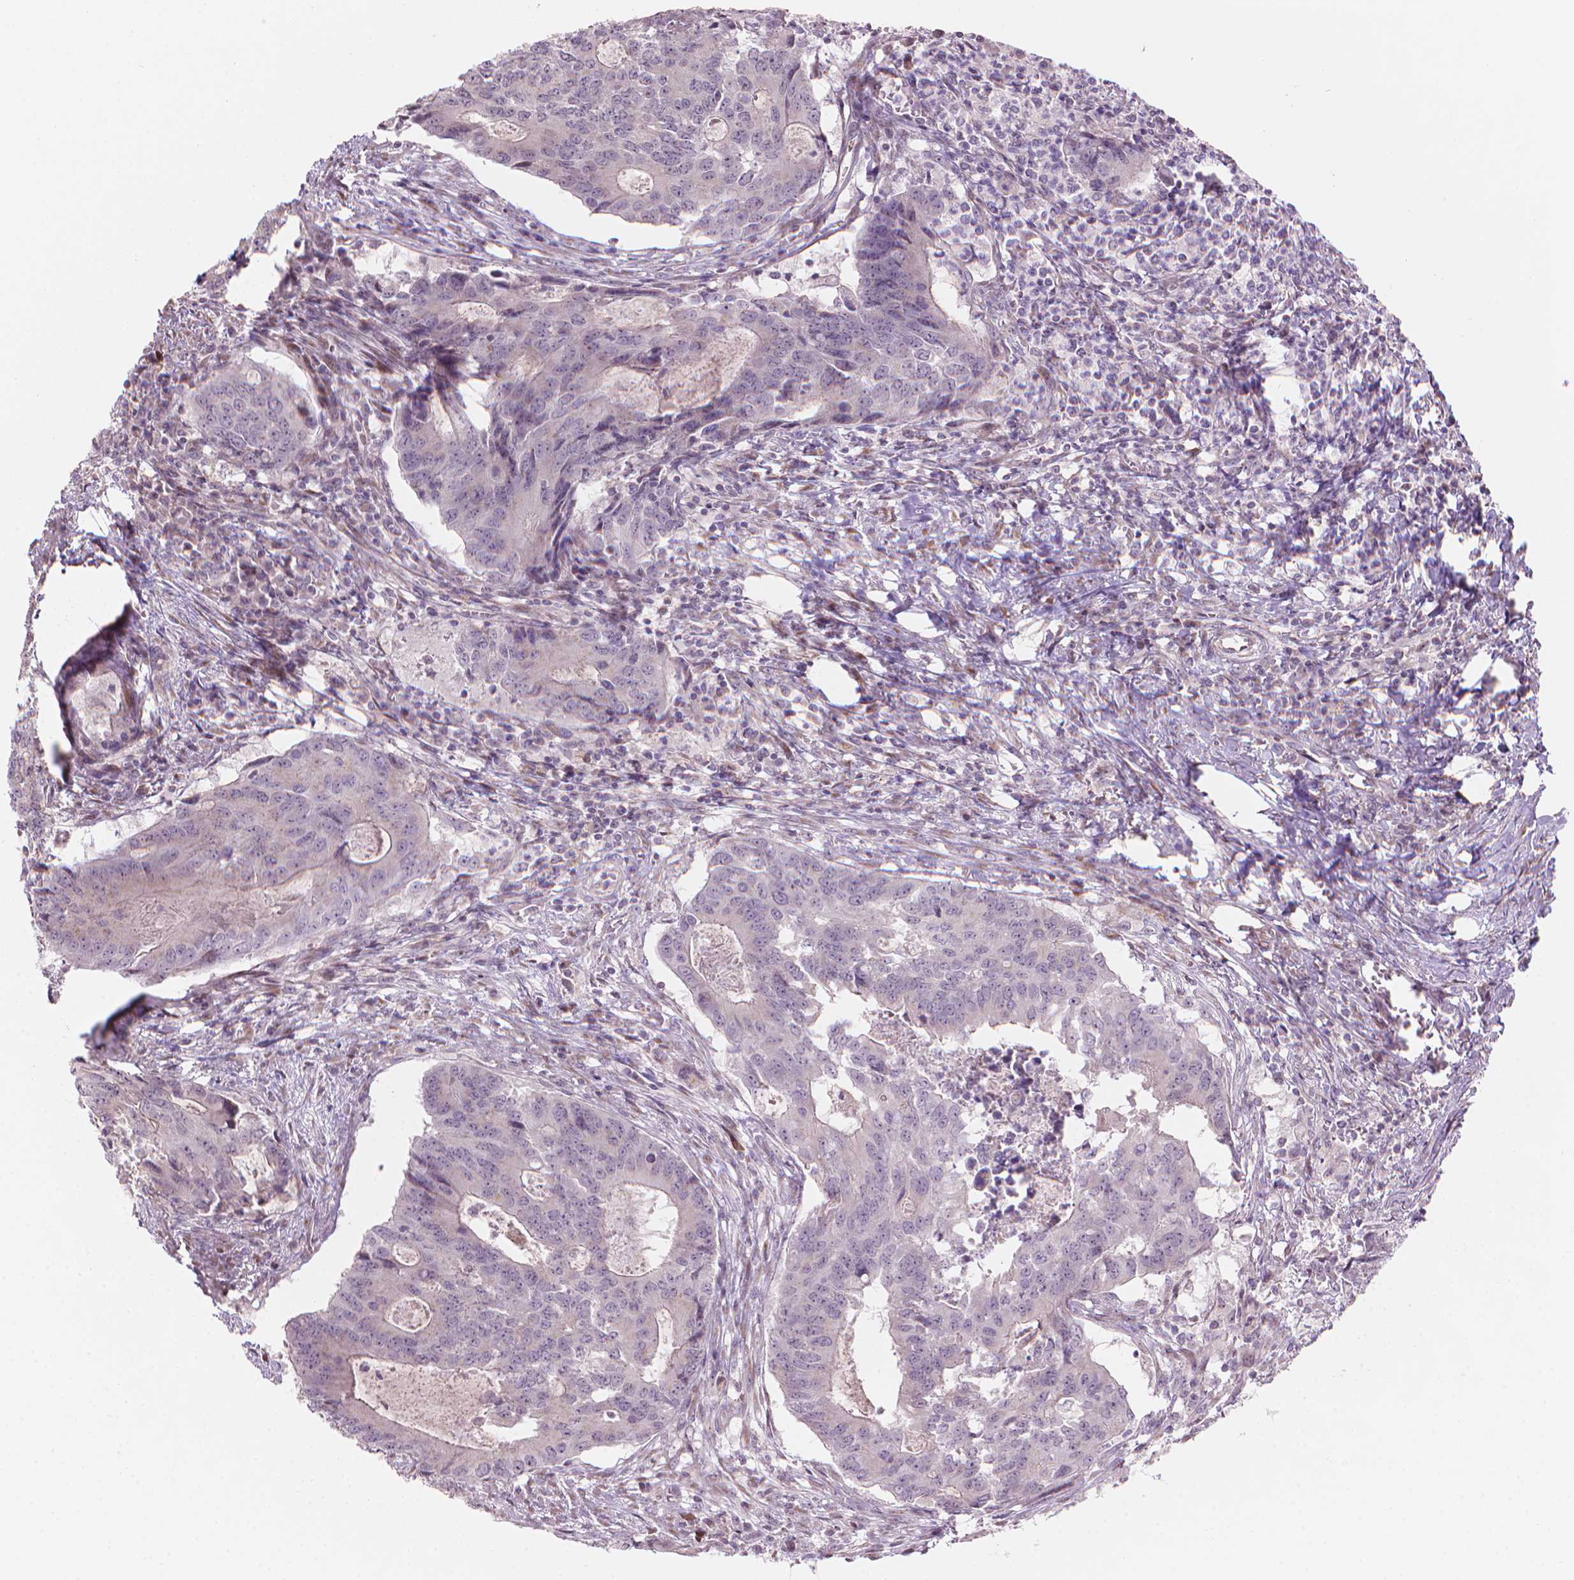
{"staining": {"intensity": "negative", "quantity": "none", "location": "none"}, "tissue": "colorectal cancer", "cell_type": "Tumor cells", "image_type": "cancer", "snomed": [{"axis": "morphology", "description": "Adenocarcinoma, NOS"}, {"axis": "topography", "description": "Colon"}], "caption": "Tumor cells are negative for brown protein staining in colorectal cancer.", "gene": "IFFO1", "patient": {"sex": "male", "age": 67}}